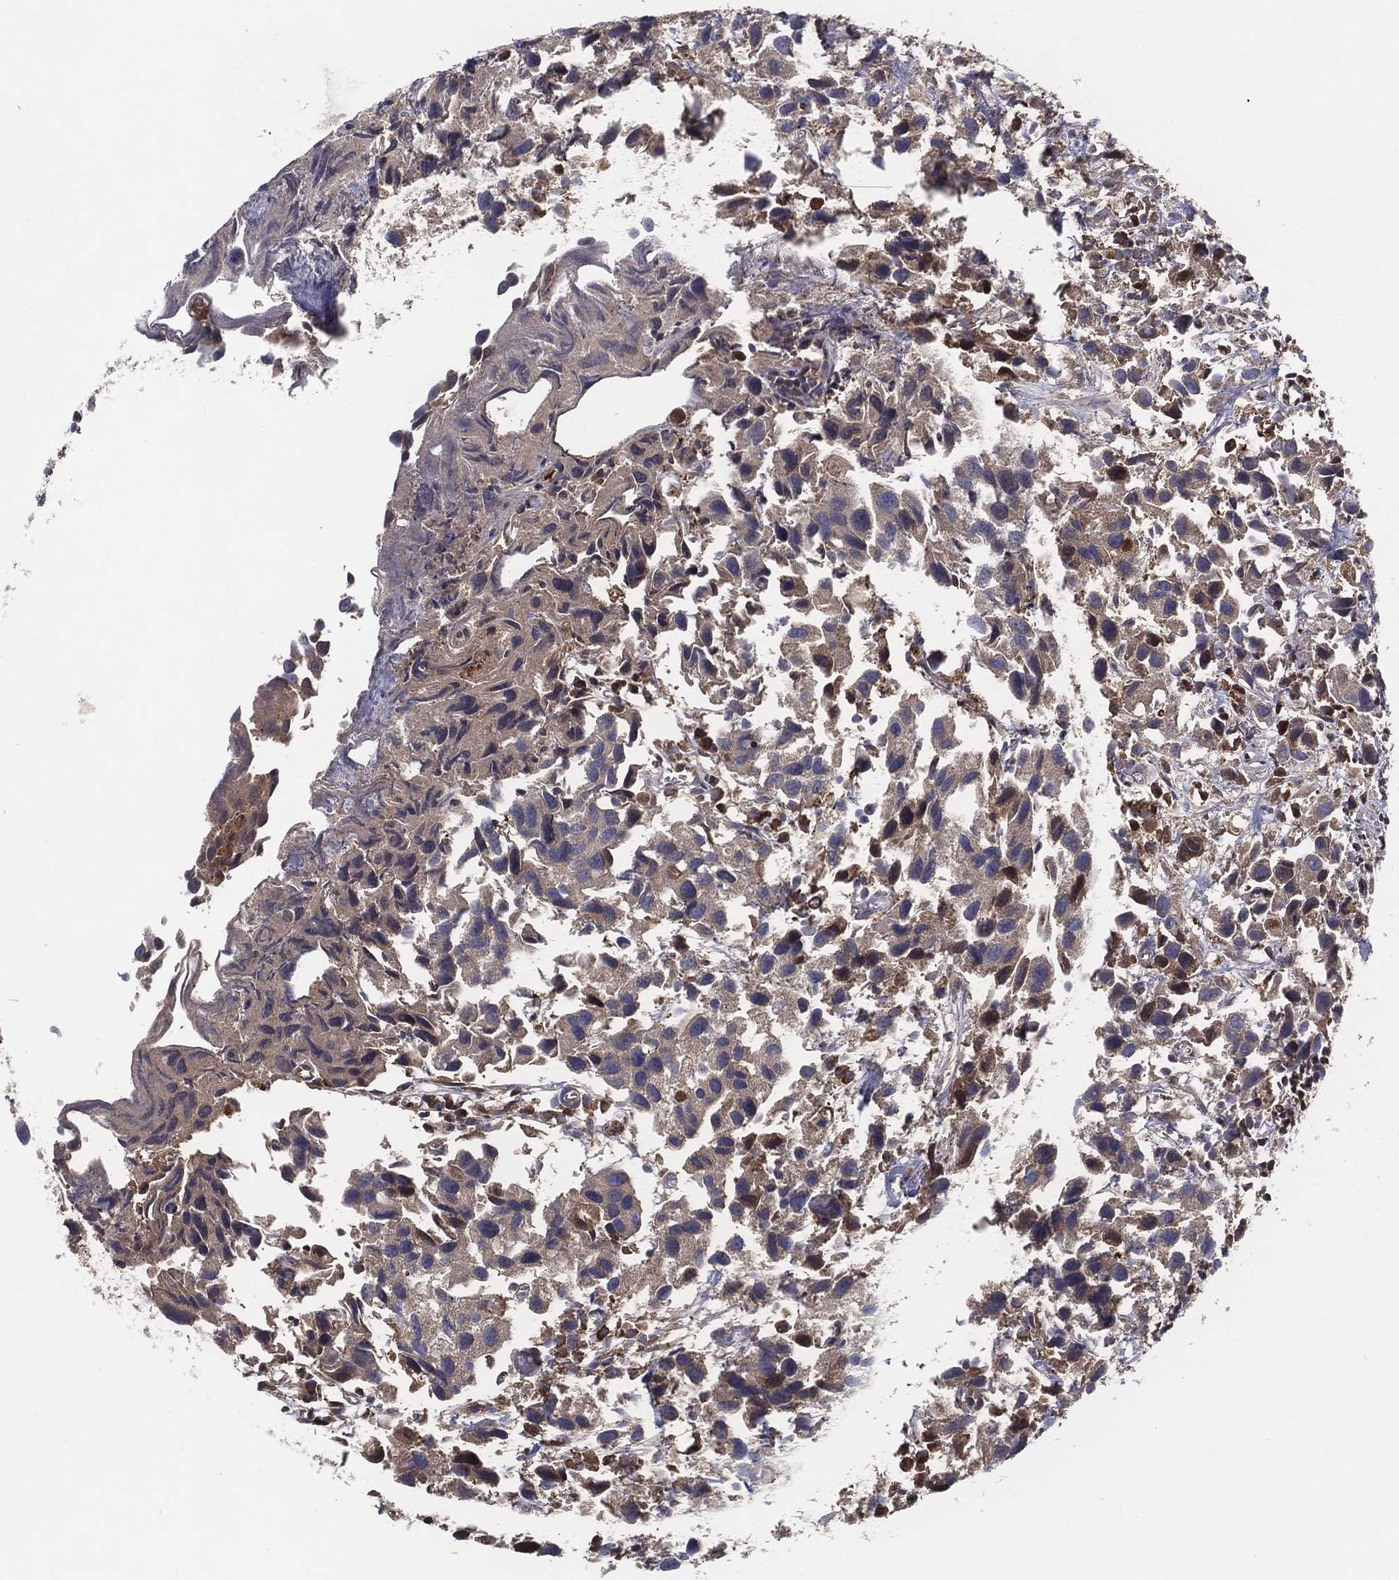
{"staining": {"intensity": "negative", "quantity": "none", "location": "none"}, "tissue": "urothelial cancer", "cell_type": "Tumor cells", "image_type": "cancer", "snomed": [{"axis": "morphology", "description": "Urothelial carcinoma, High grade"}, {"axis": "topography", "description": "Urinary bladder"}], "caption": "Immunohistochemistry histopathology image of neoplastic tissue: human urothelial carcinoma (high-grade) stained with DAB (3,3'-diaminobenzidine) displays no significant protein positivity in tumor cells. (DAB IHC, high magnification).", "gene": "MT-ND1", "patient": {"sex": "male", "age": 79}}